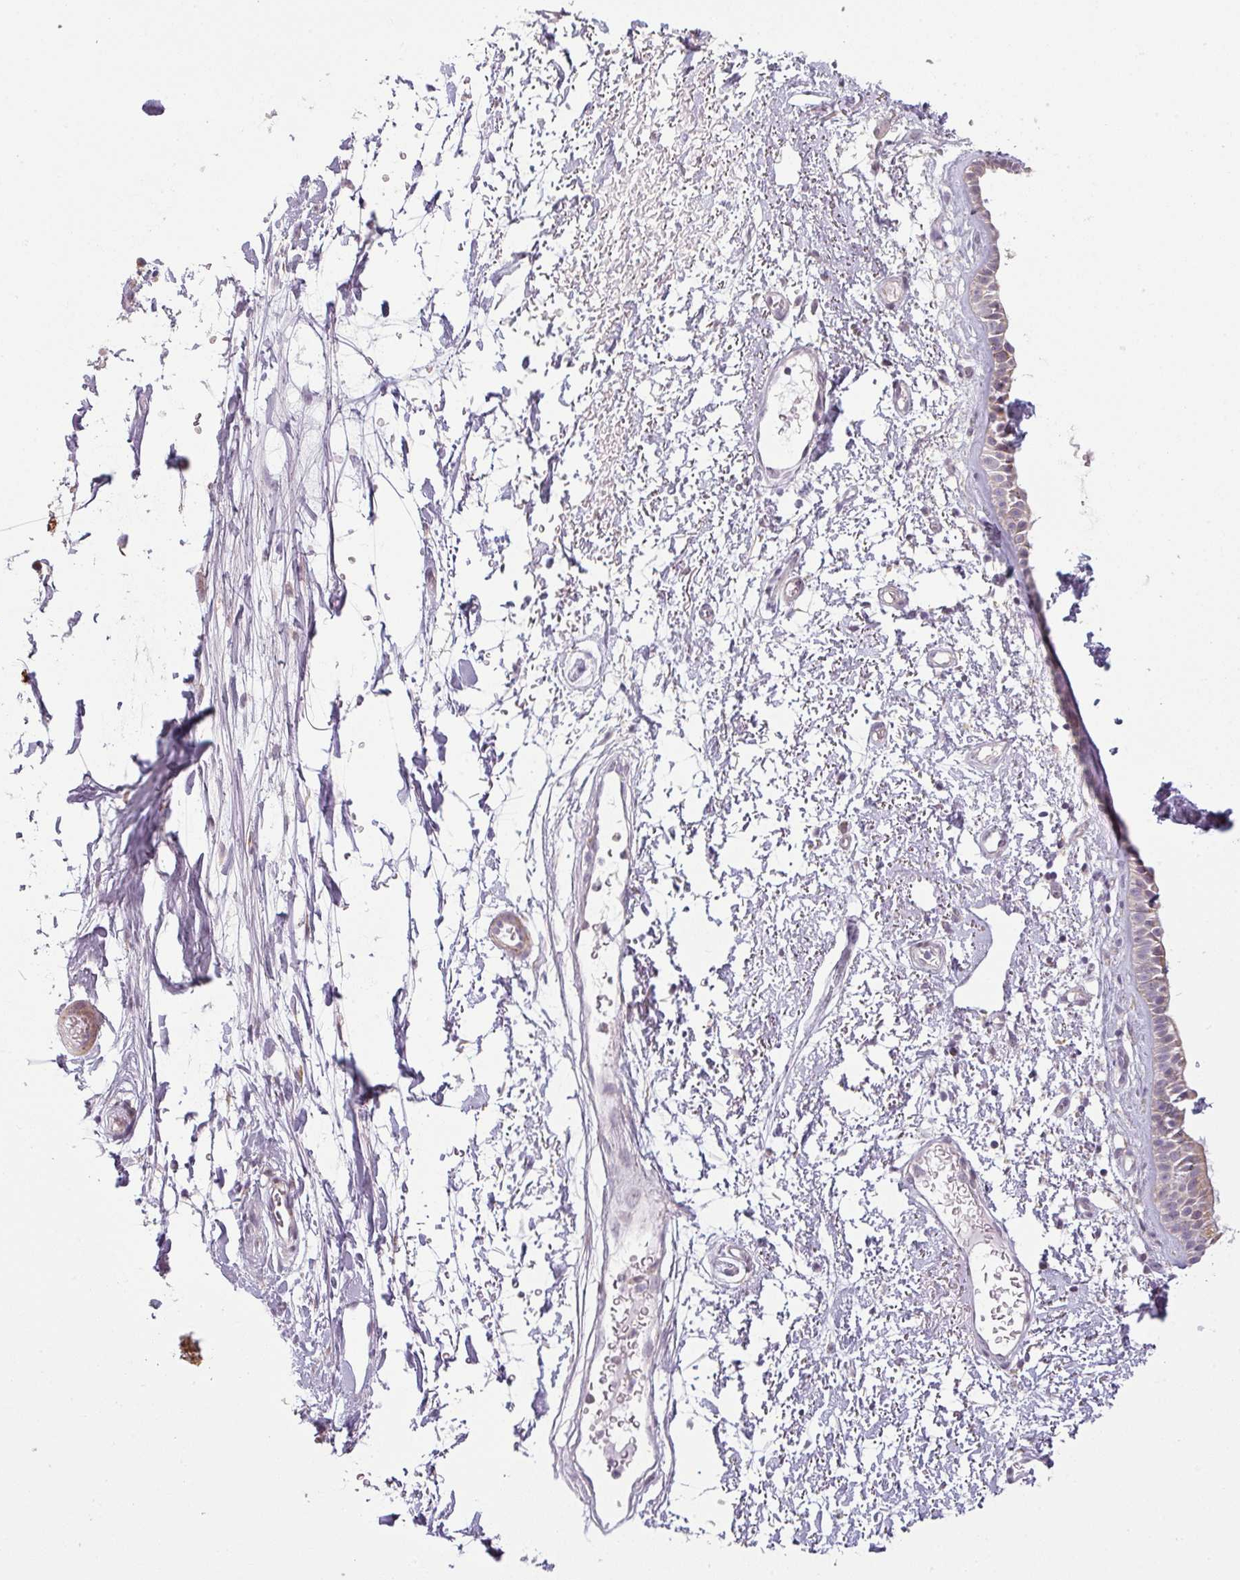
{"staining": {"intensity": "weak", "quantity": "<25%", "location": "cytoplasmic/membranous"}, "tissue": "nasopharynx", "cell_type": "Respiratory epithelial cells", "image_type": "normal", "snomed": [{"axis": "morphology", "description": "Normal tissue, NOS"}, {"axis": "topography", "description": "Cartilage tissue"}, {"axis": "topography", "description": "Nasopharynx"}], "caption": "This image is of normal nasopharynx stained with immunohistochemistry to label a protein in brown with the nuclei are counter-stained blue. There is no staining in respiratory epithelial cells. (DAB IHC with hematoxylin counter stain).", "gene": "CCDC144A", "patient": {"sex": "male", "age": 56}}